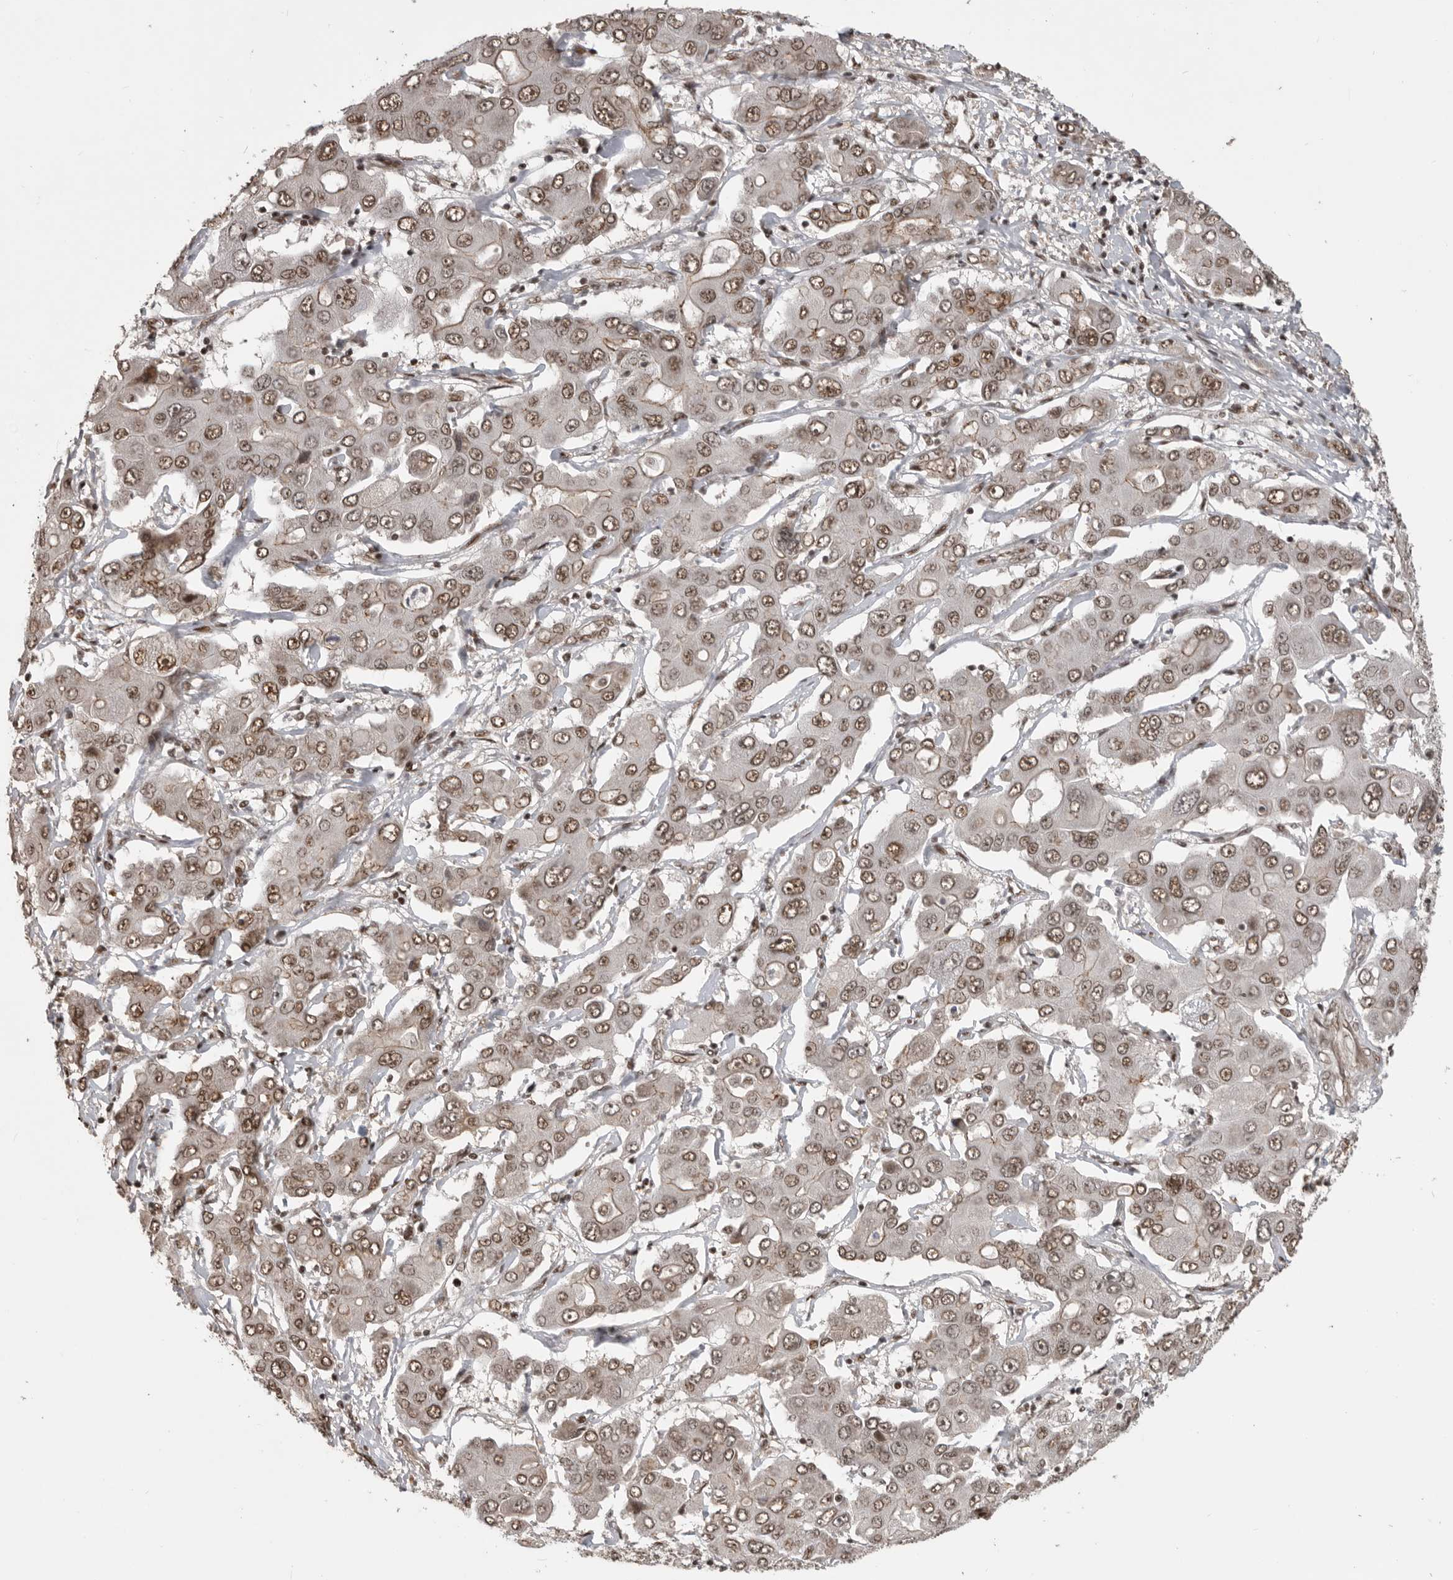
{"staining": {"intensity": "moderate", "quantity": ">75%", "location": "nuclear"}, "tissue": "liver cancer", "cell_type": "Tumor cells", "image_type": "cancer", "snomed": [{"axis": "morphology", "description": "Cholangiocarcinoma"}, {"axis": "topography", "description": "Liver"}], "caption": "Moderate nuclear staining is appreciated in approximately >75% of tumor cells in liver cancer.", "gene": "CBLL1", "patient": {"sex": "male", "age": 67}}